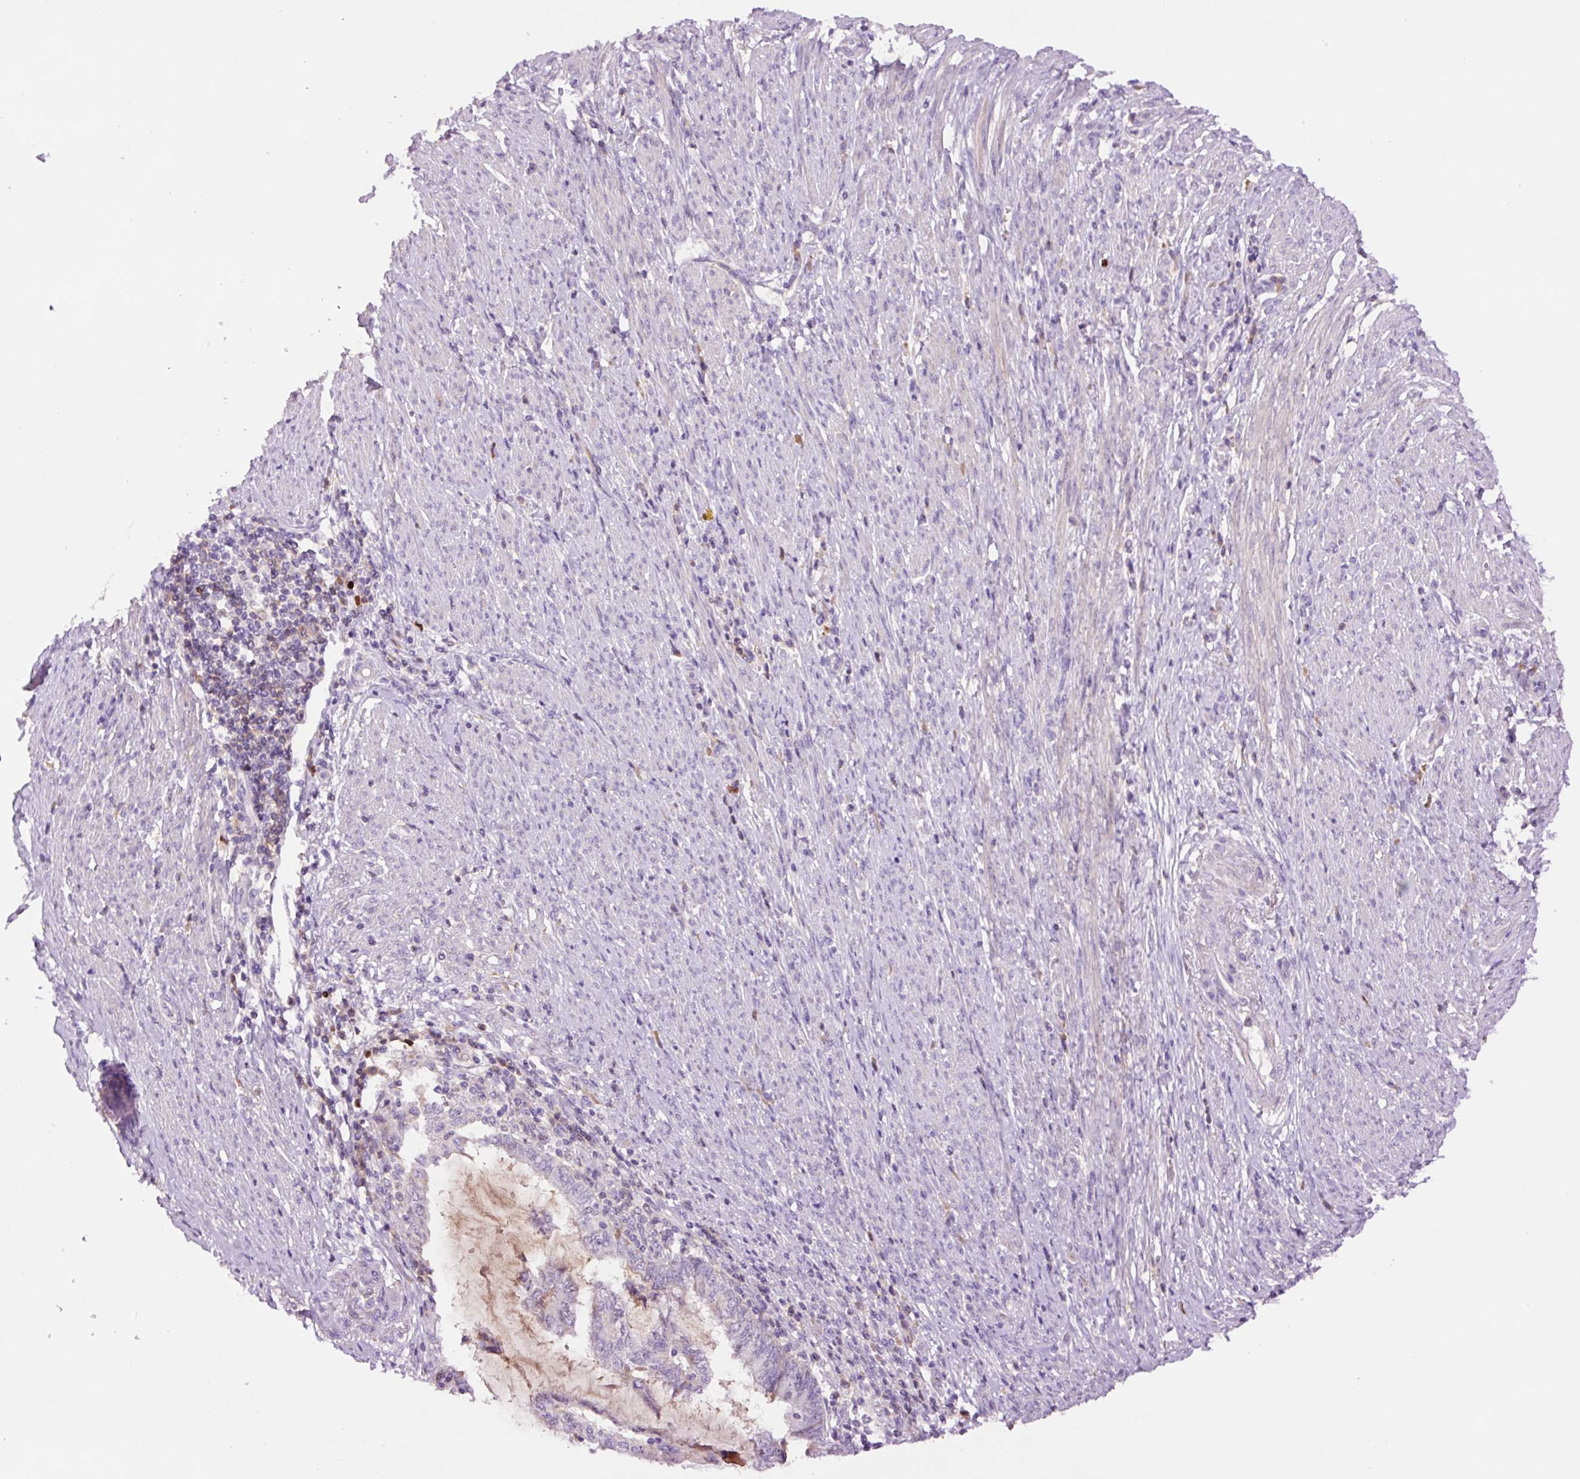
{"staining": {"intensity": "negative", "quantity": "none", "location": "none"}, "tissue": "endometrial cancer", "cell_type": "Tumor cells", "image_type": "cancer", "snomed": [{"axis": "morphology", "description": "Adenocarcinoma, NOS"}, {"axis": "topography", "description": "Uterus"}, {"axis": "topography", "description": "Endometrium"}], "caption": "This is a histopathology image of immunohistochemistry (IHC) staining of adenocarcinoma (endometrial), which shows no staining in tumor cells. (Immunohistochemistry, brightfield microscopy, high magnification).", "gene": "DPPA4", "patient": {"sex": "female", "age": 70}}